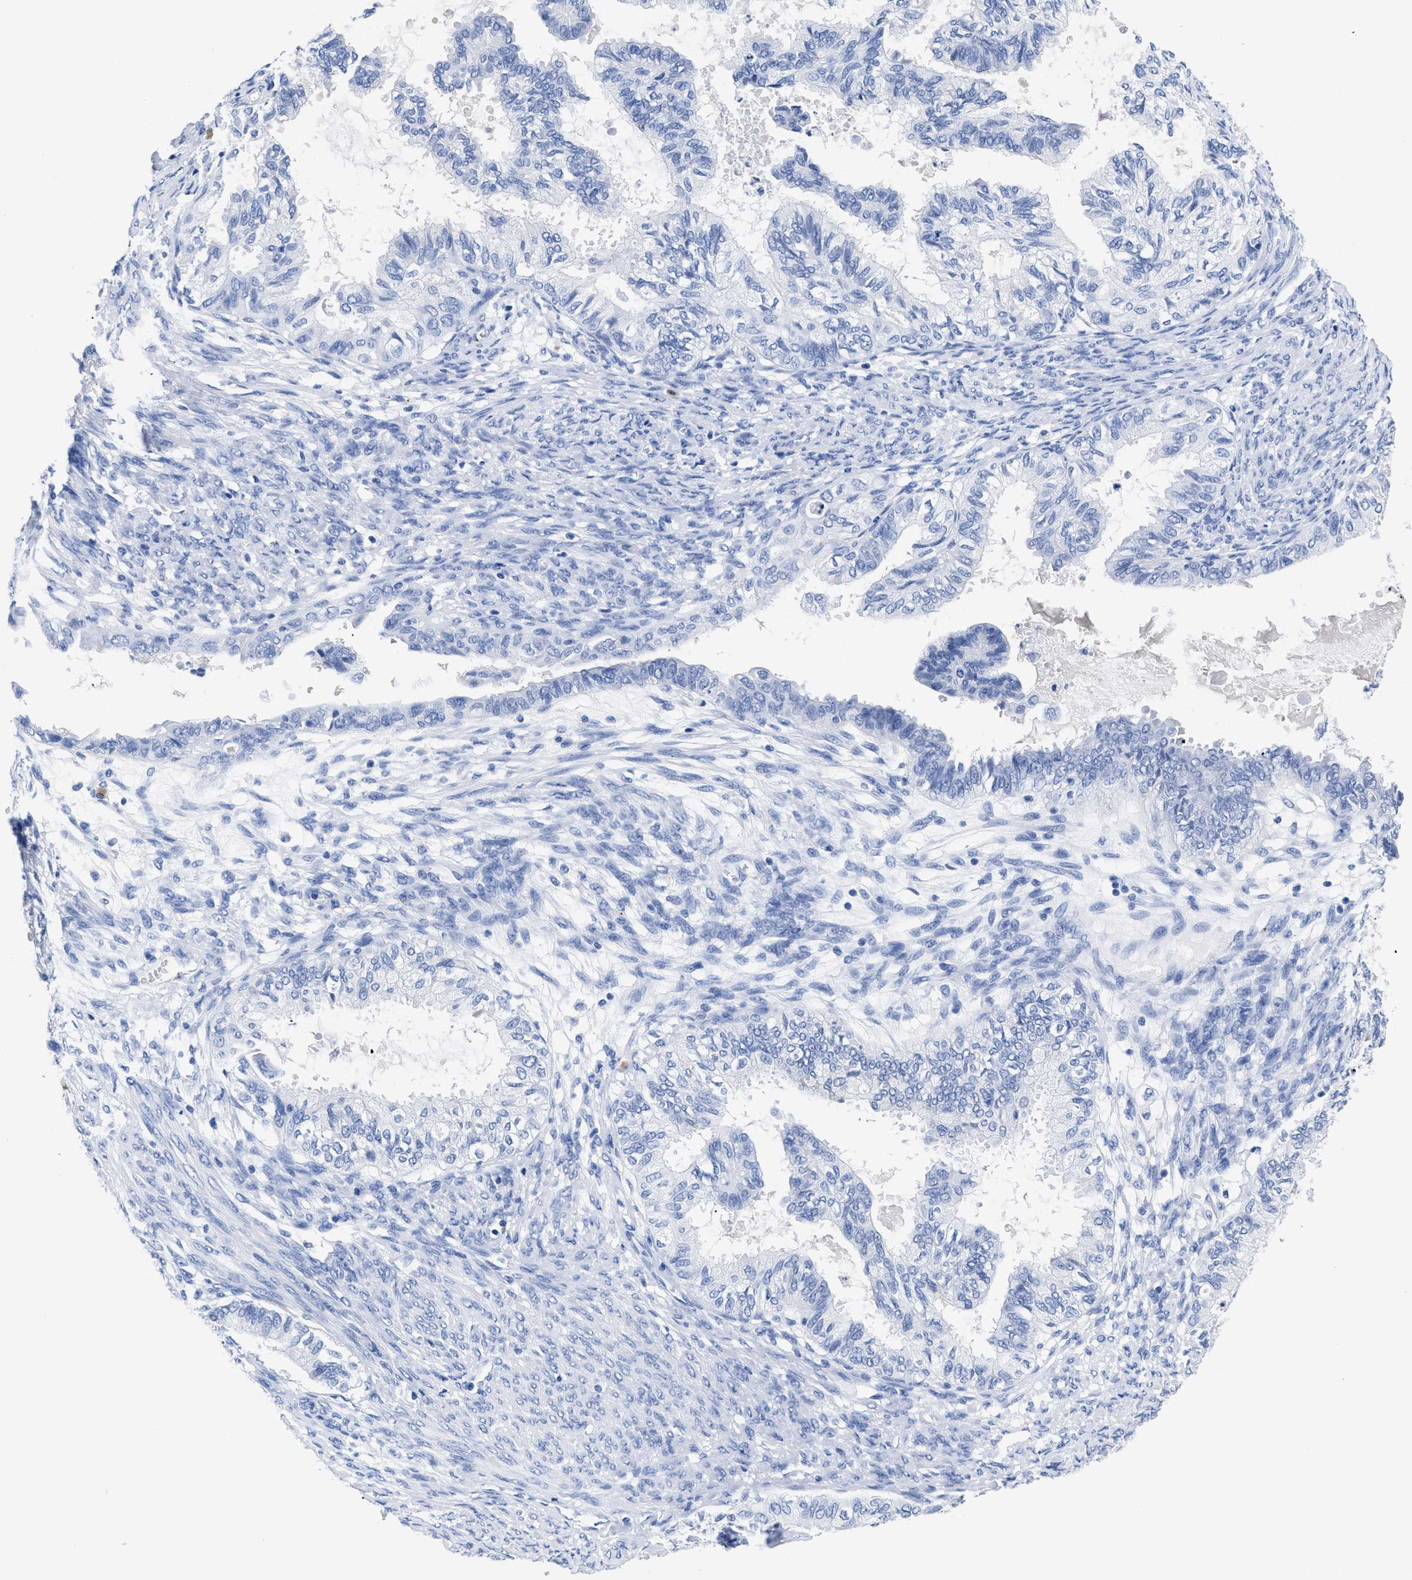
{"staining": {"intensity": "negative", "quantity": "none", "location": "none"}, "tissue": "cervical cancer", "cell_type": "Tumor cells", "image_type": "cancer", "snomed": [{"axis": "morphology", "description": "Normal tissue, NOS"}, {"axis": "morphology", "description": "Adenocarcinoma, NOS"}, {"axis": "topography", "description": "Cervix"}, {"axis": "topography", "description": "Endometrium"}], "caption": "Tumor cells are negative for protein expression in human cervical cancer.", "gene": "TREML1", "patient": {"sex": "female", "age": 86}}